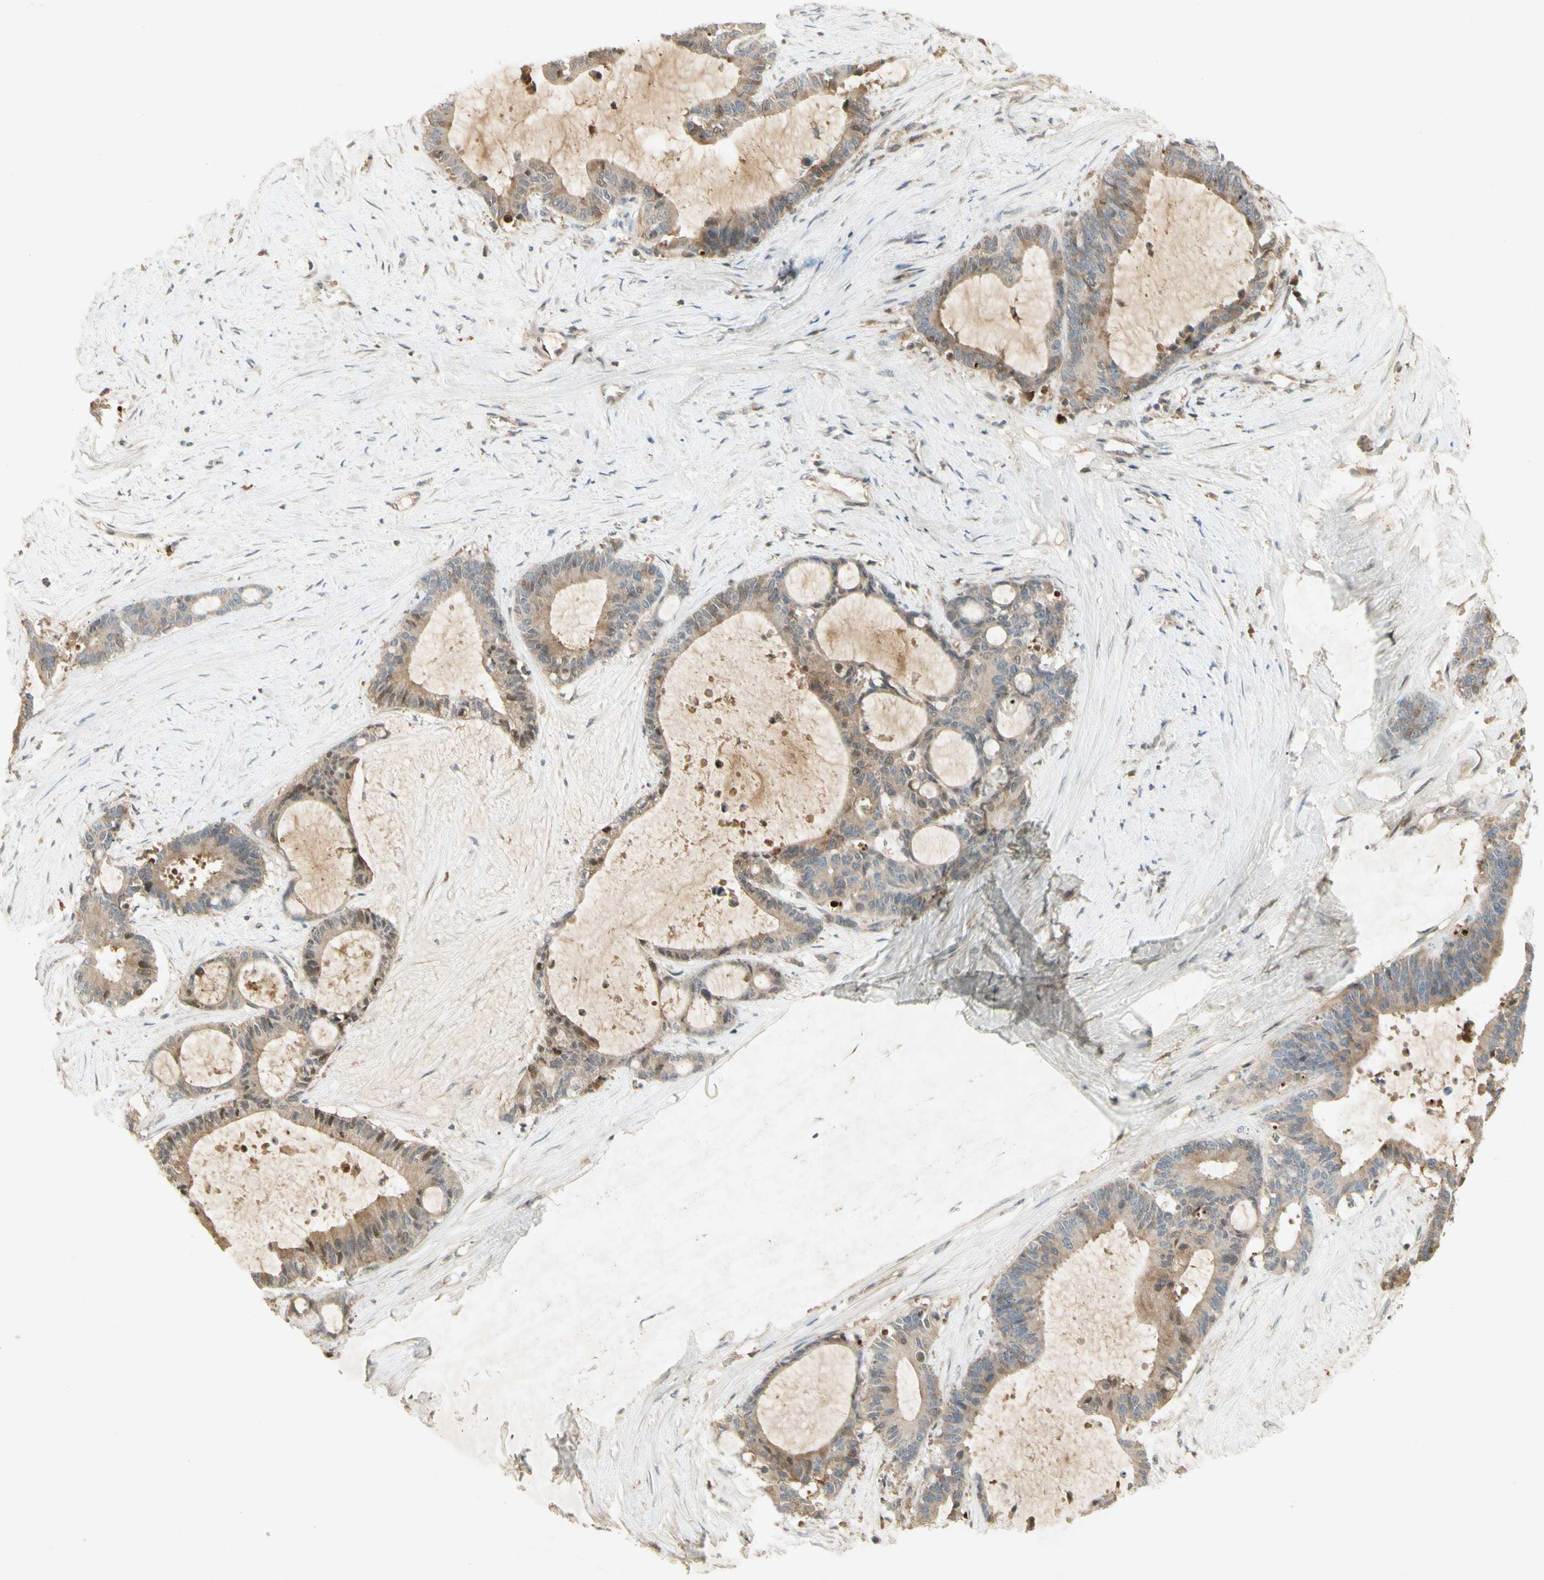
{"staining": {"intensity": "weak", "quantity": "25%-75%", "location": "cytoplasmic/membranous"}, "tissue": "liver cancer", "cell_type": "Tumor cells", "image_type": "cancer", "snomed": [{"axis": "morphology", "description": "Cholangiocarcinoma"}, {"axis": "topography", "description": "Liver"}], "caption": "Tumor cells reveal low levels of weak cytoplasmic/membranous positivity in about 25%-75% of cells in liver cancer.", "gene": "NRG4", "patient": {"sex": "female", "age": 73}}